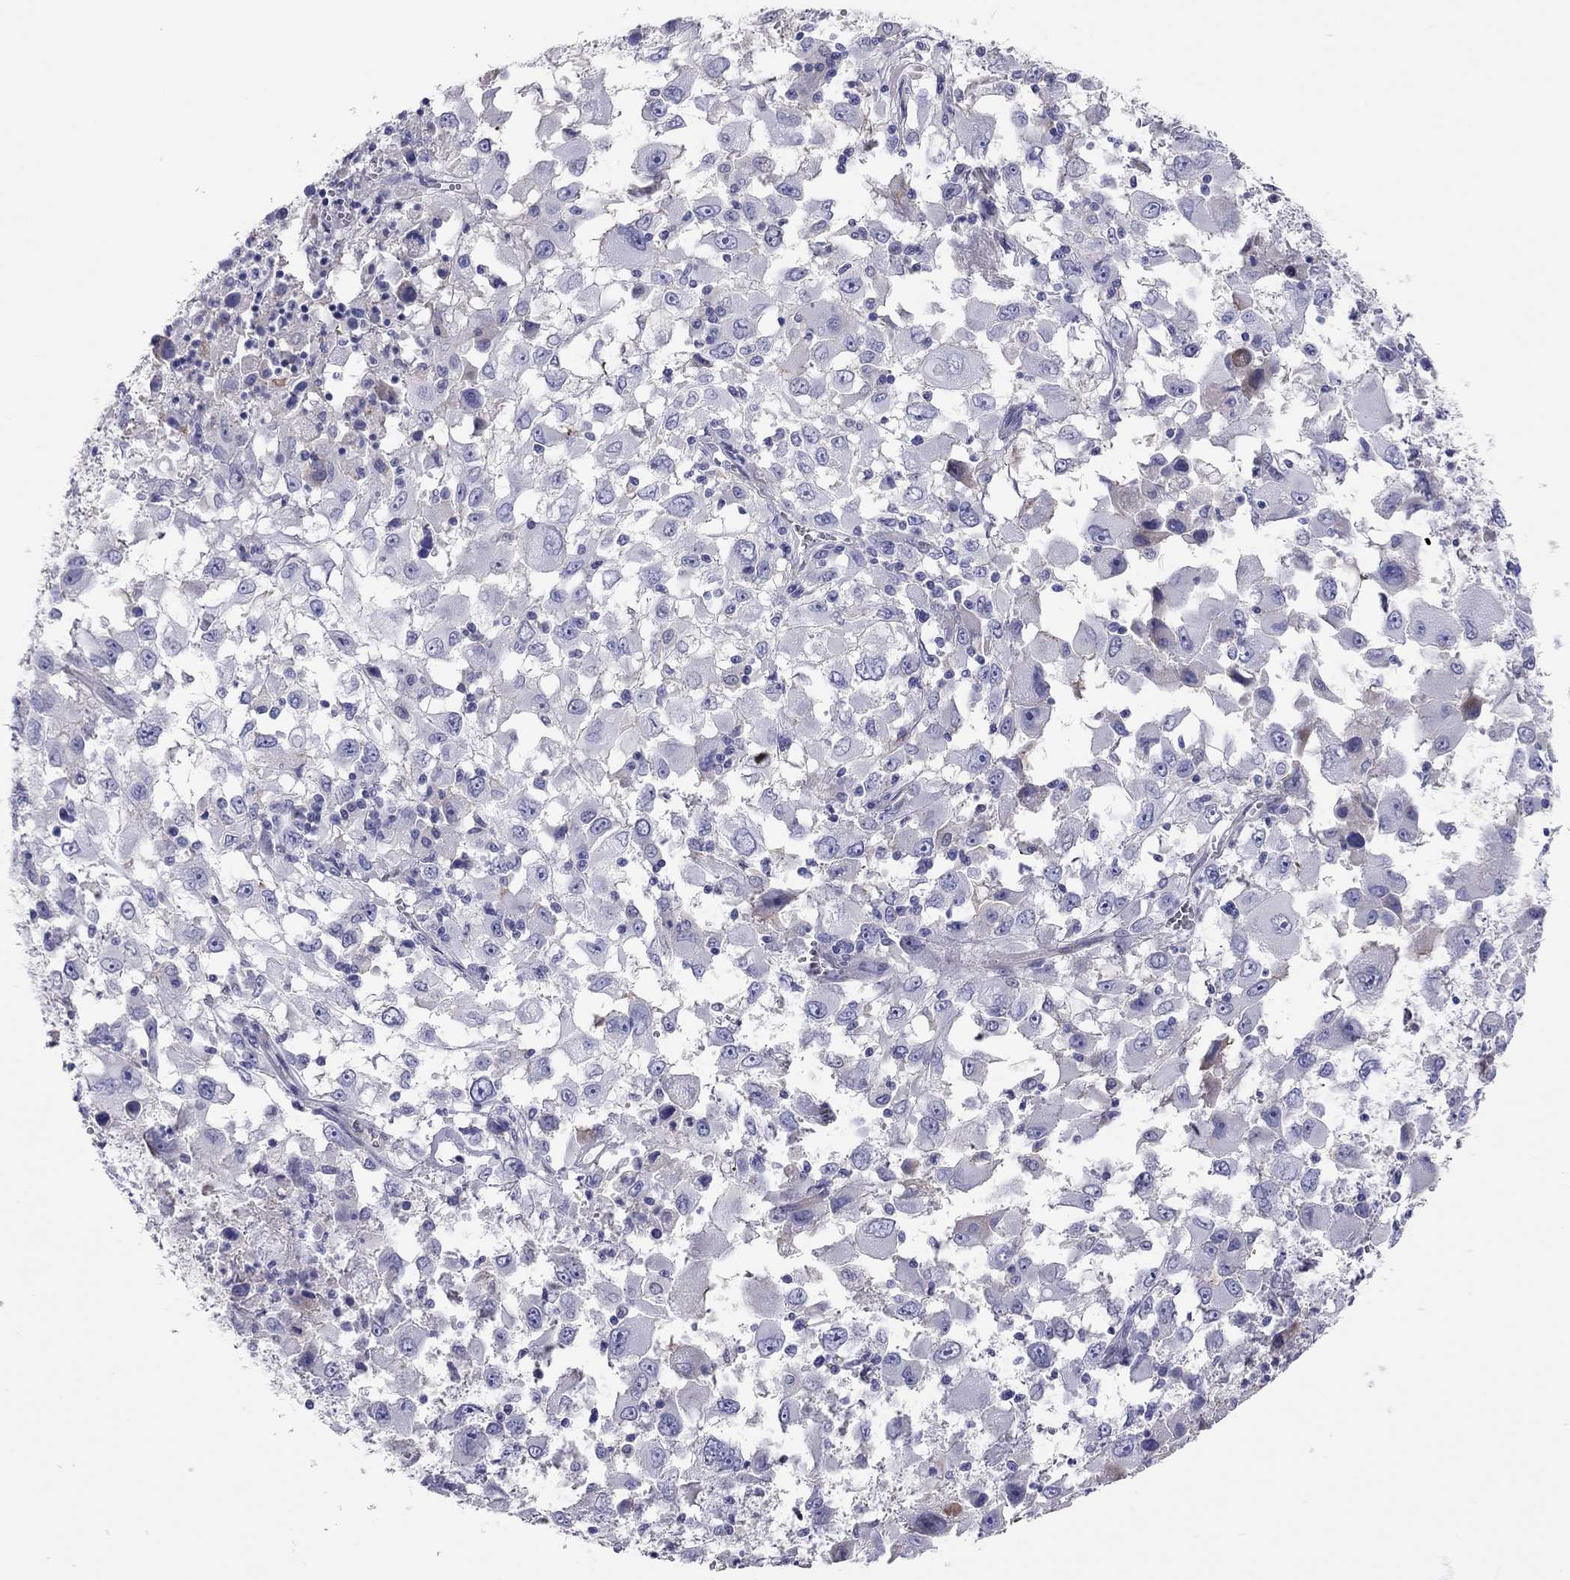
{"staining": {"intensity": "negative", "quantity": "none", "location": "none"}, "tissue": "melanoma", "cell_type": "Tumor cells", "image_type": "cancer", "snomed": [{"axis": "morphology", "description": "Malignant melanoma, Metastatic site"}, {"axis": "topography", "description": "Soft tissue"}], "caption": "Malignant melanoma (metastatic site) was stained to show a protein in brown. There is no significant expression in tumor cells.", "gene": "SCARB1", "patient": {"sex": "male", "age": 50}}